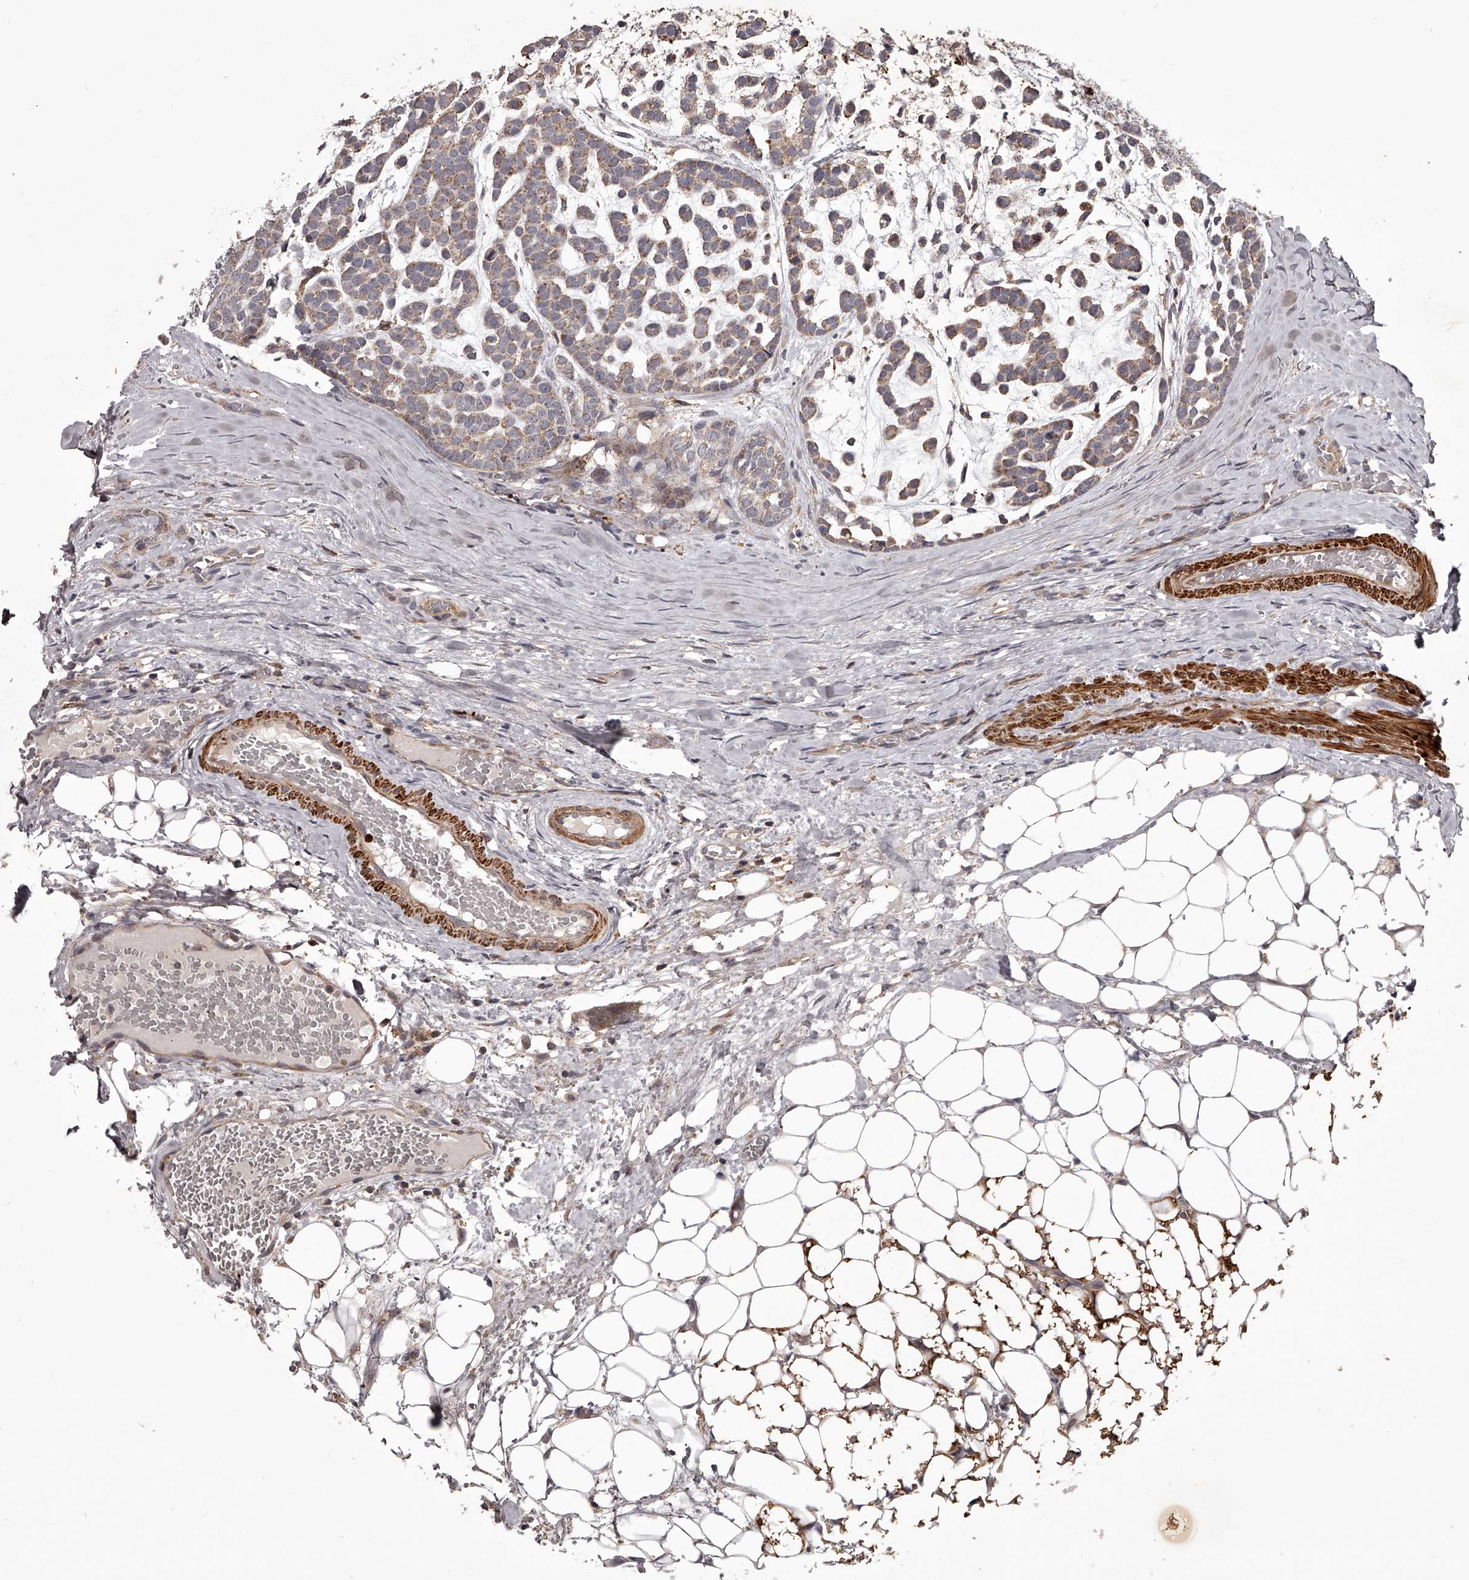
{"staining": {"intensity": "weak", "quantity": ">75%", "location": "cytoplasmic/membranous"}, "tissue": "head and neck cancer", "cell_type": "Tumor cells", "image_type": "cancer", "snomed": [{"axis": "morphology", "description": "Adenocarcinoma, NOS"}, {"axis": "morphology", "description": "Adenoma, NOS"}, {"axis": "topography", "description": "Head-Neck"}], "caption": "Tumor cells exhibit weak cytoplasmic/membranous expression in about >75% of cells in adenocarcinoma (head and neck).", "gene": "RRP36", "patient": {"sex": "female", "age": 55}}